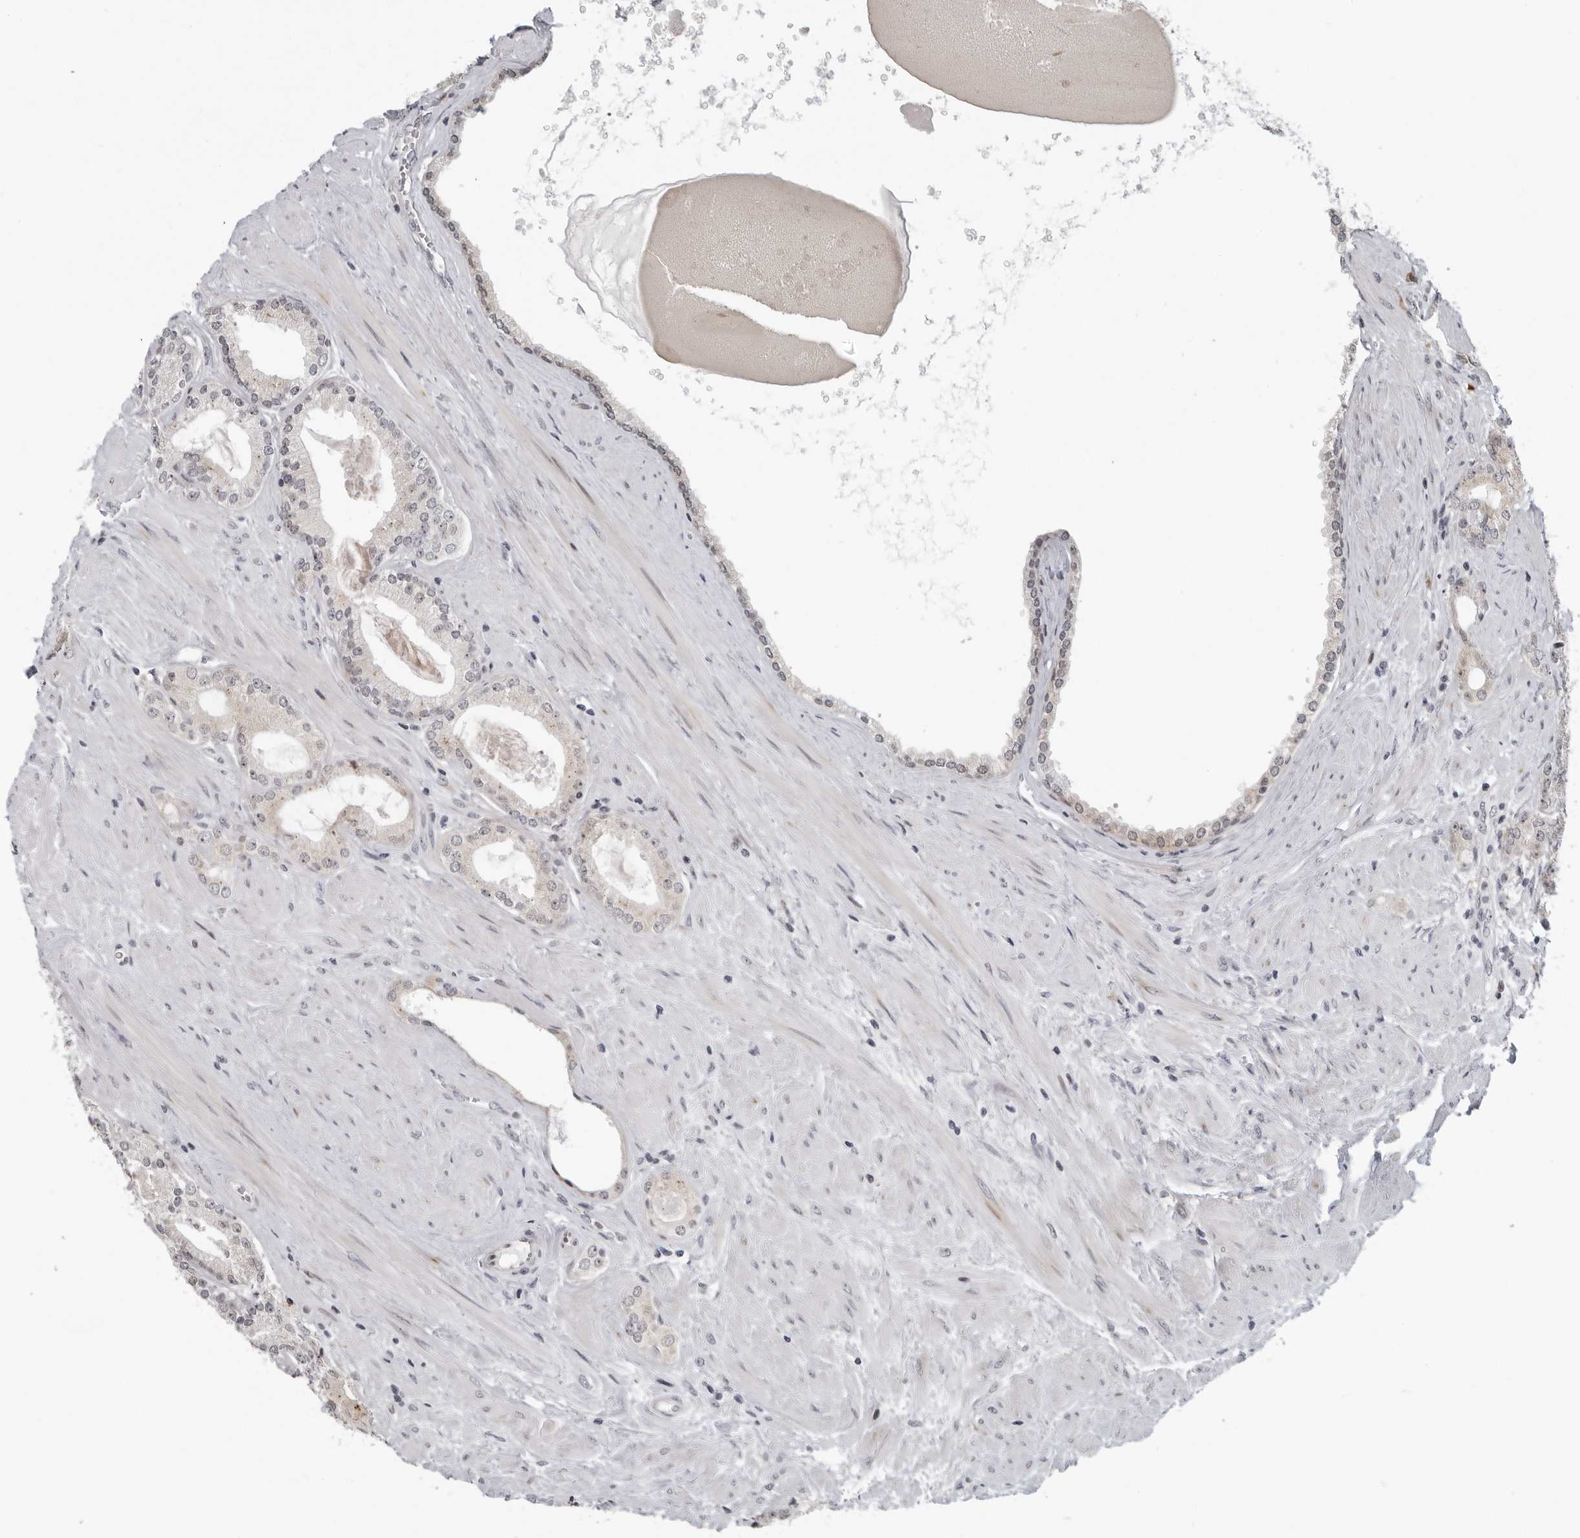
{"staining": {"intensity": "negative", "quantity": "none", "location": "none"}, "tissue": "prostate cancer", "cell_type": "Tumor cells", "image_type": "cancer", "snomed": [{"axis": "morphology", "description": "Adenocarcinoma, Low grade"}, {"axis": "topography", "description": "Prostate"}], "caption": "There is no significant staining in tumor cells of adenocarcinoma (low-grade) (prostate). Brightfield microscopy of immunohistochemistry (IHC) stained with DAB (3,3'-diaminobenzidine) (brown) and hematoxylin (blue), captured at high magnification.", "gene": "PIP4K2C", "patient": {"sex": "male", "age": 62}}